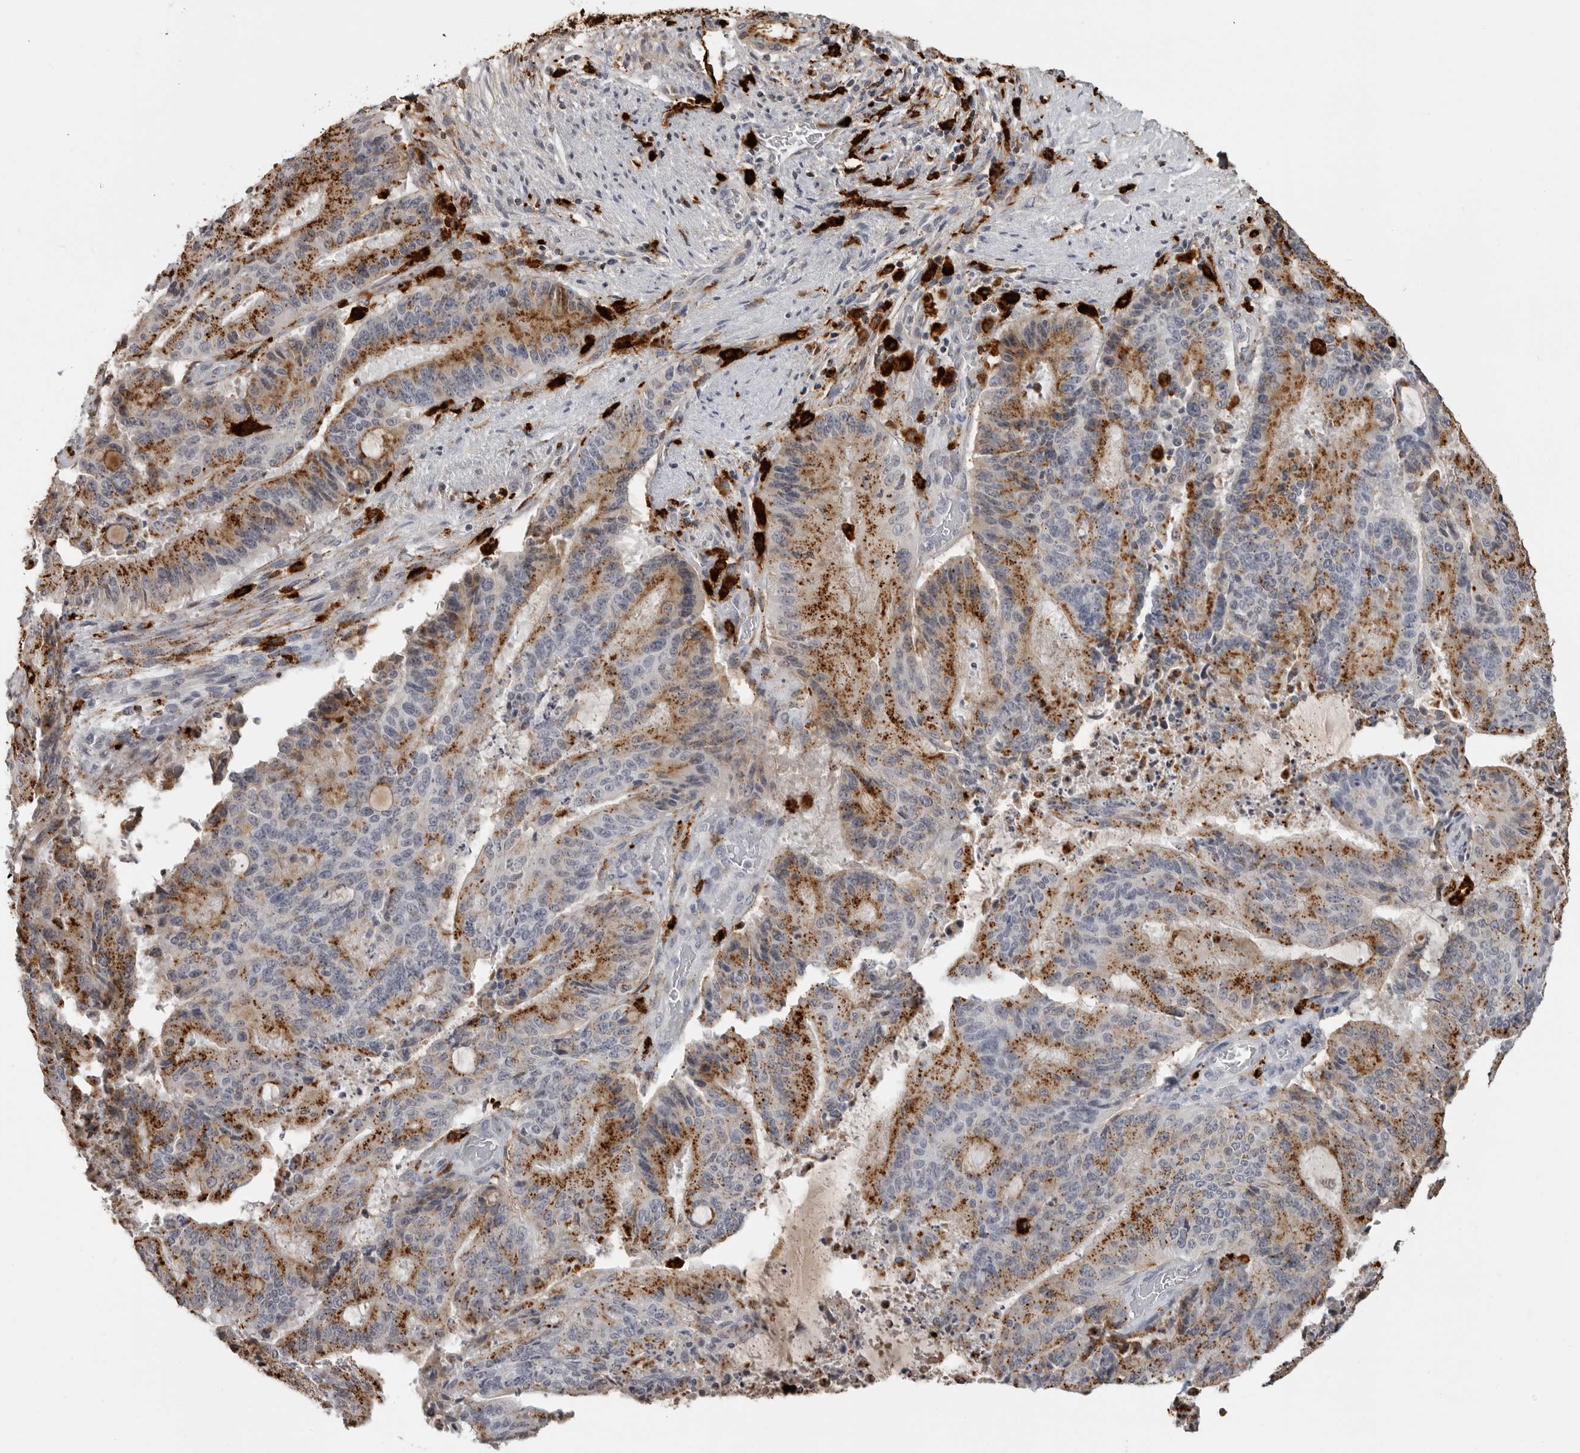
{"staining": {"intensity": "moderate", "quantity": "25%-75%", "location": "cytoplasmic/membranous"}, "tissue": "liver cancer", "cell_type": "Tumor cells", "image_type": "cancer", "snomed": [{"axis": "morphology", "description": "Normal tissue, NOS"}, {"axis": "morphology", "description": "Cholangiocarcinoma"}, {"axis": "topography", "description": "Liver"}, {"axis": "topography", "description": "Peripheral nerve tissue"}], "caption": "Protein expression analysis of human liver cholangiocarcinoma reveals moderate cytoplasmic/membranous expression in about 25%-75% of tumor cells.", "gene": "IFI30", "patient": {"sex": "female", "age": 73}}